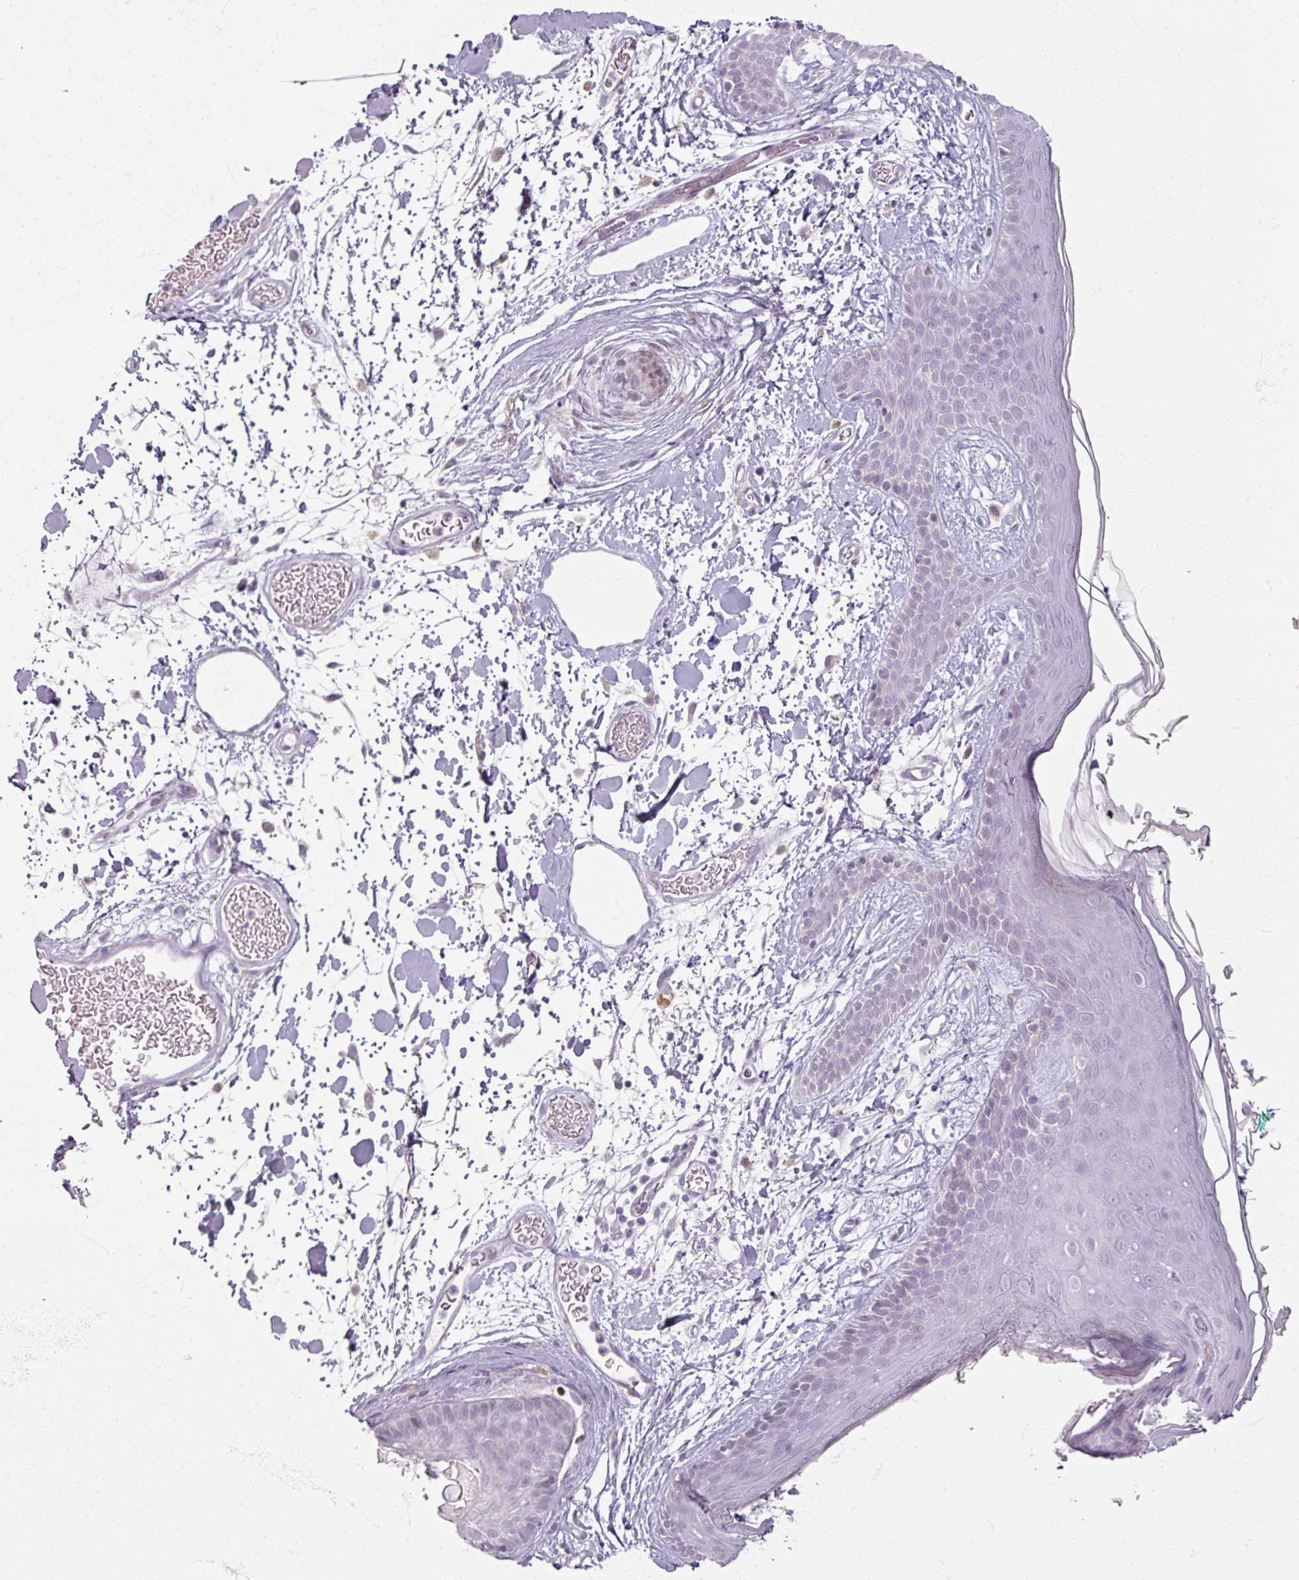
{"staining": {"intensity": "negative", "quantity": "none", "location": "none"}, "tissue": "skin", "cell_type": "Fibroblasts", "image_type": "normal", "snomed": [{"axis": "morphology", "description": "Normal tissue, NOS"}, {"axis": "topography", "description": "Skin"}], "caption": "Histopathology image shows no protein positivity in fibroblasts of unremarkable skin.", "gene": "SOX11", "patient": {"sex": "male", "age": 79}}